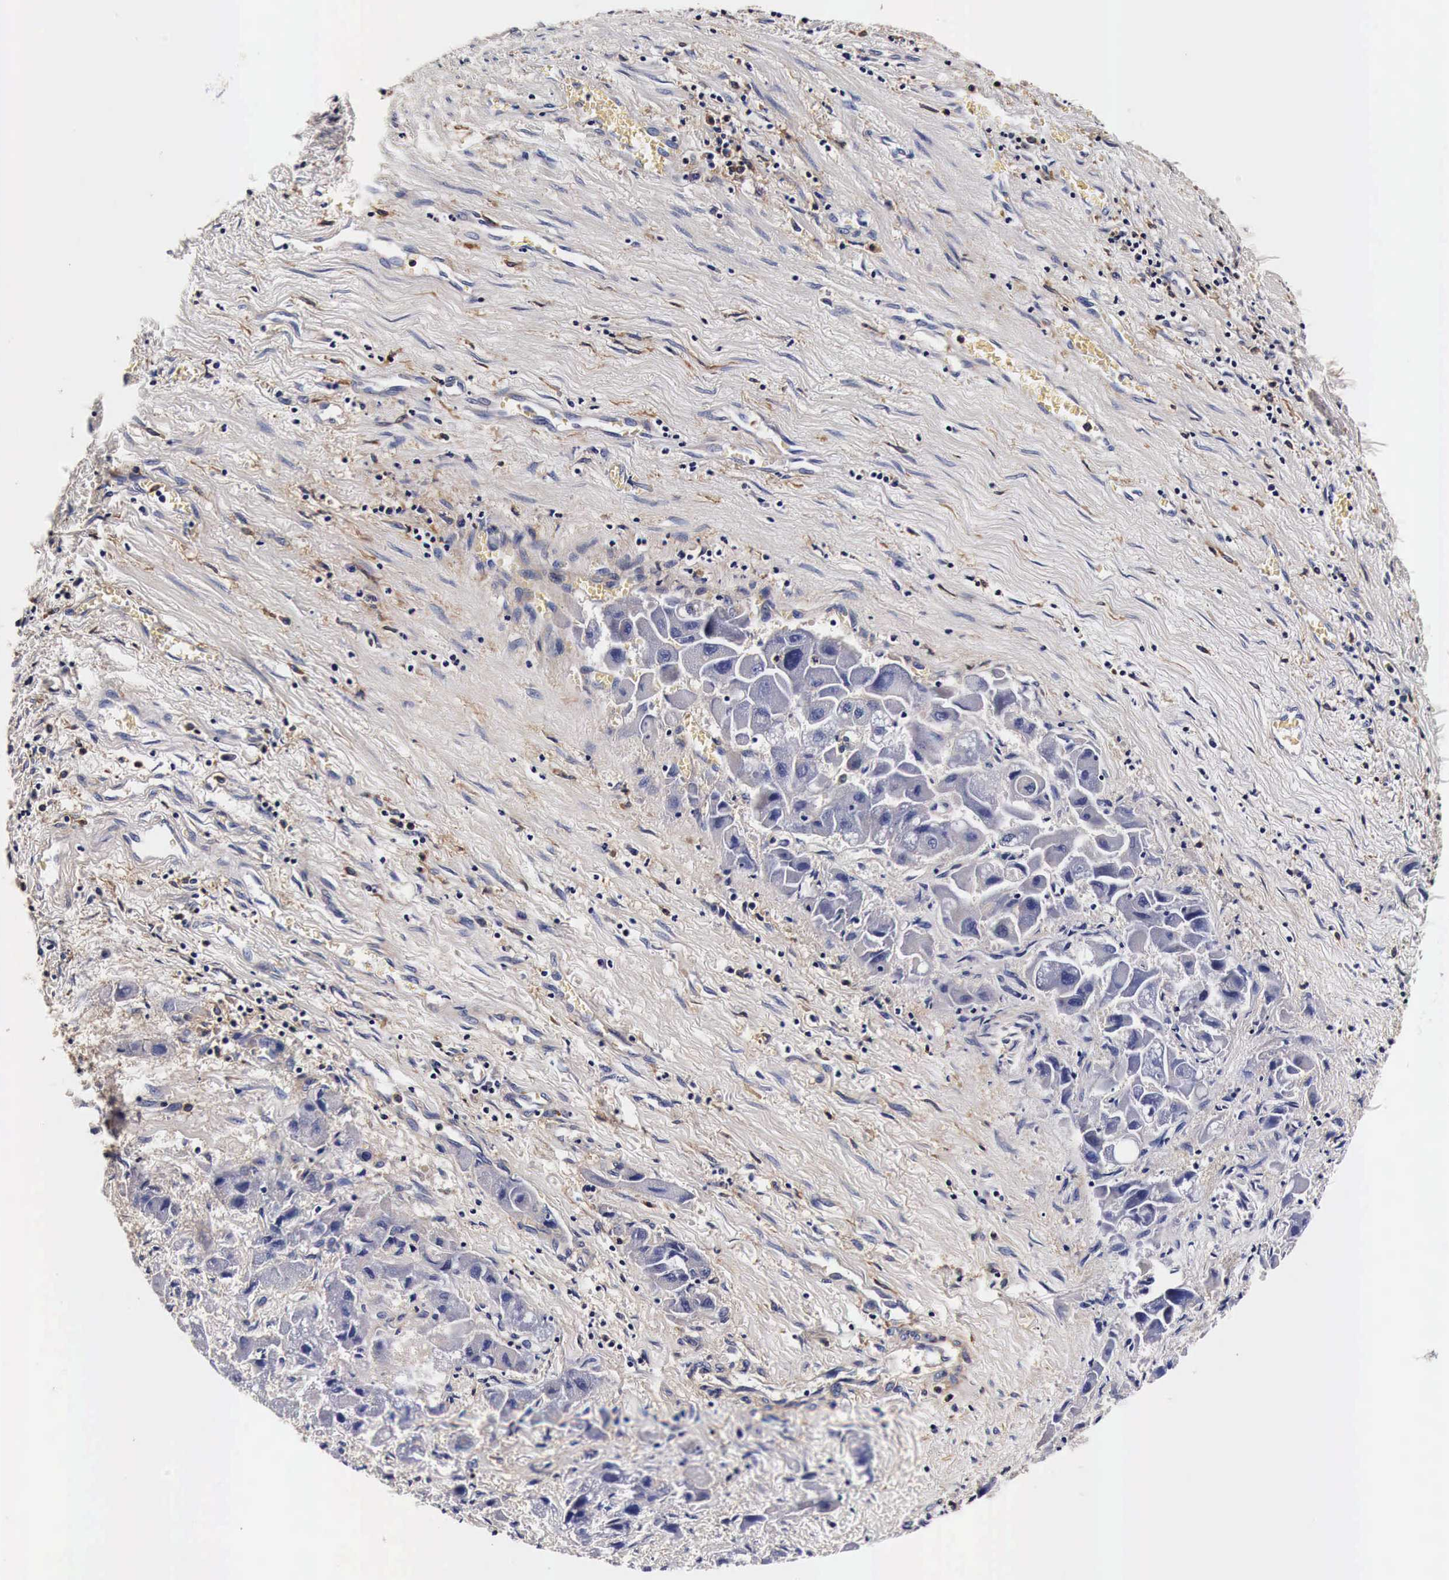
{"staining": {"intensity": "negative", "quantity": "none", "location": "none"}, "tissue": "liver cancer", "cell_type": "Tumor cells", "image_type": "cancer", "snomed": [{"axis": "morphology", "description": "Carcinoma, Hepatocellular, NOS"}, {"axis": "topography", "description": "Liver"}], "caption": "An immunohistochemistry (IHC) image of liver hepatocellular carcinoma is shown. There is no staining in tumor cells of liver hepatocellular carcinoma.", "gene": "RP2", "patient": {"sex": "male", "age": 24}}